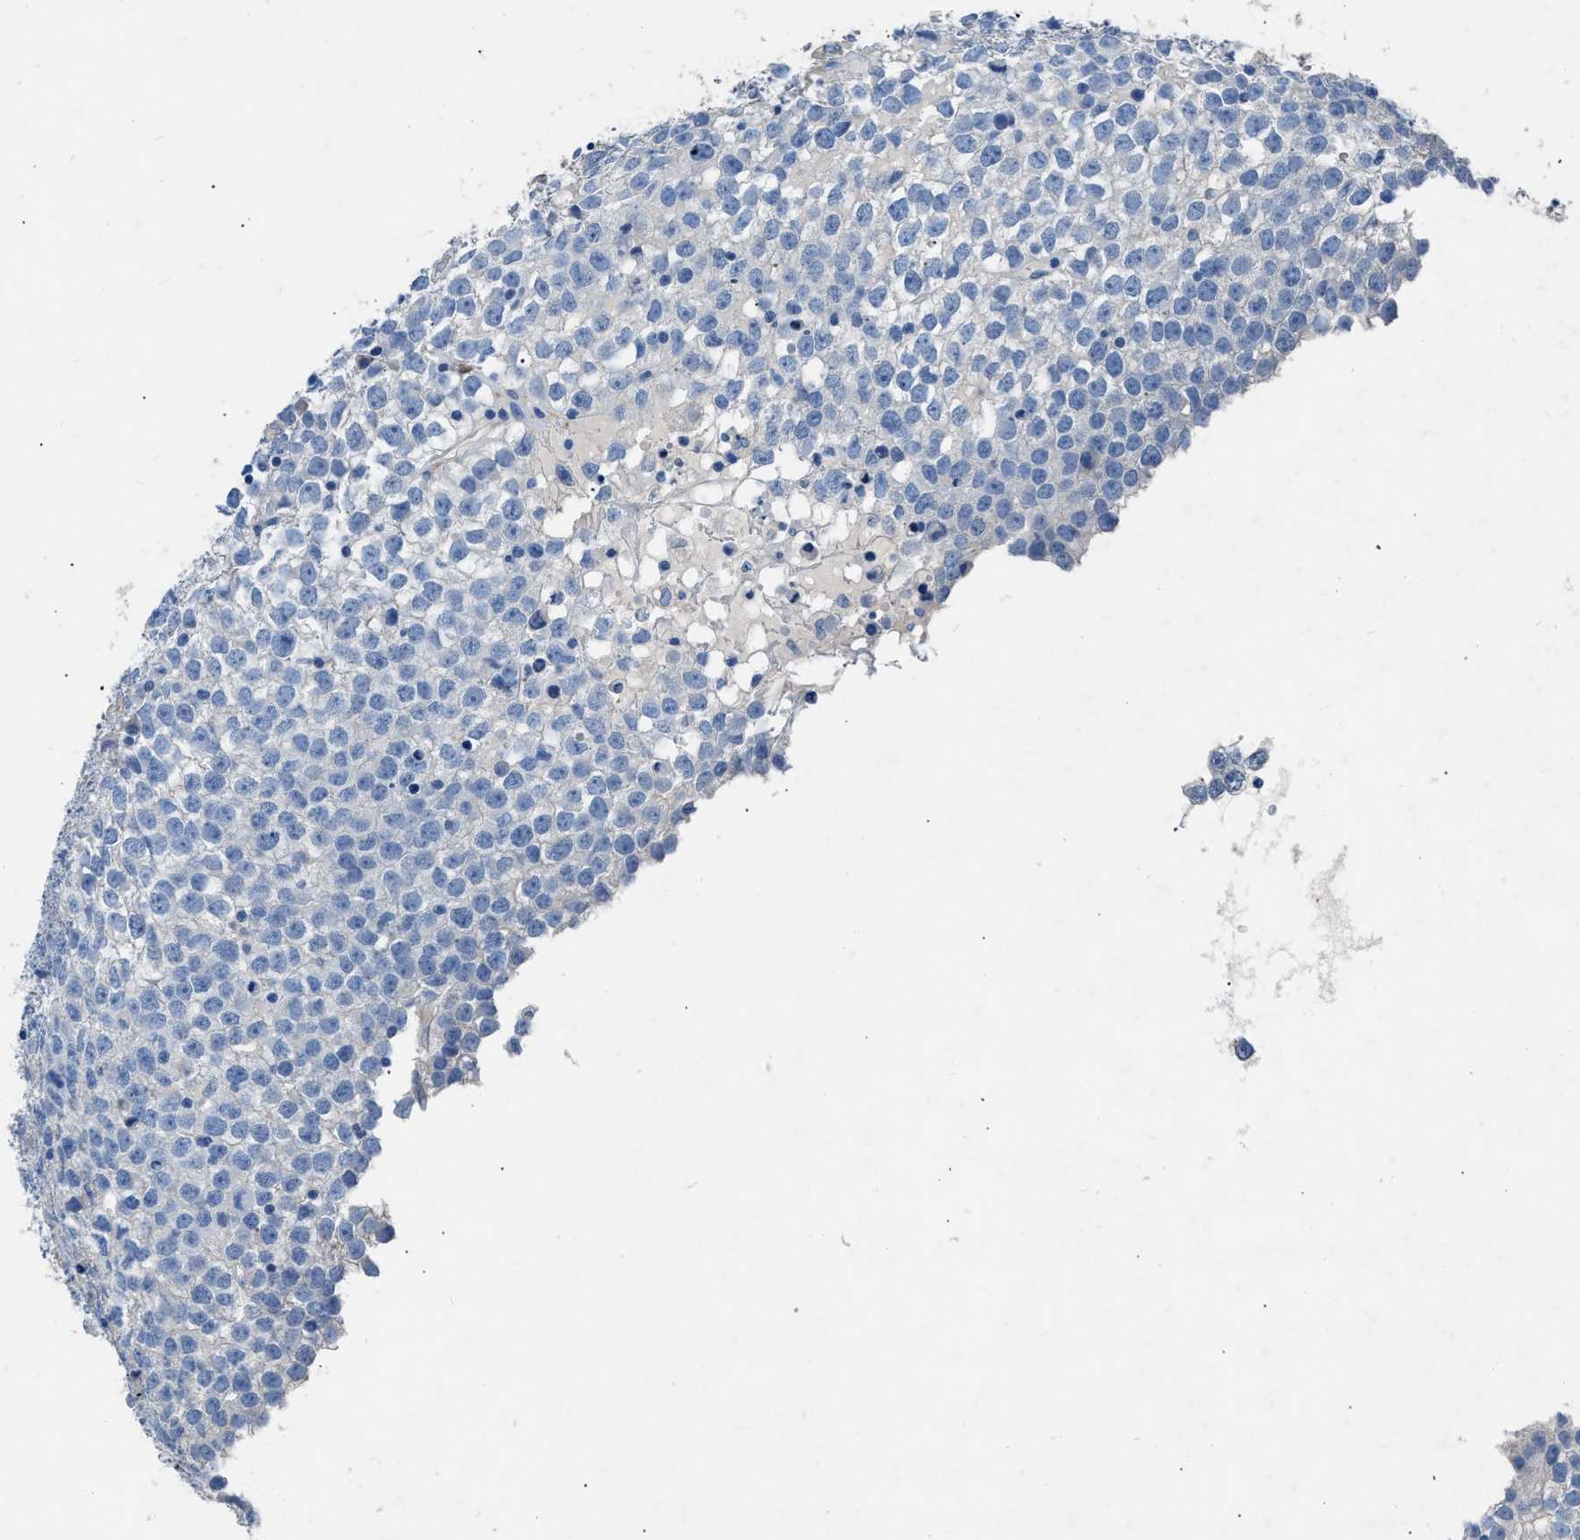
{"staining": {"intensity": "negative", "quantity": "none", "location": "none"}, "tissue": "testis cancer", "cell_type": "Tumor cells", "image_type": "cancer", "snomed": [{"axis": "morphology", "description": "Seminoma, NOS"}, {"axis": "topography", "description": "Testis"}], "caption": "Protein analysis of testis seminoma demonstrates no significant positivity in tumor cells.", "gene": "RBP1", "patient": {"sex": "male", "age": 65}}